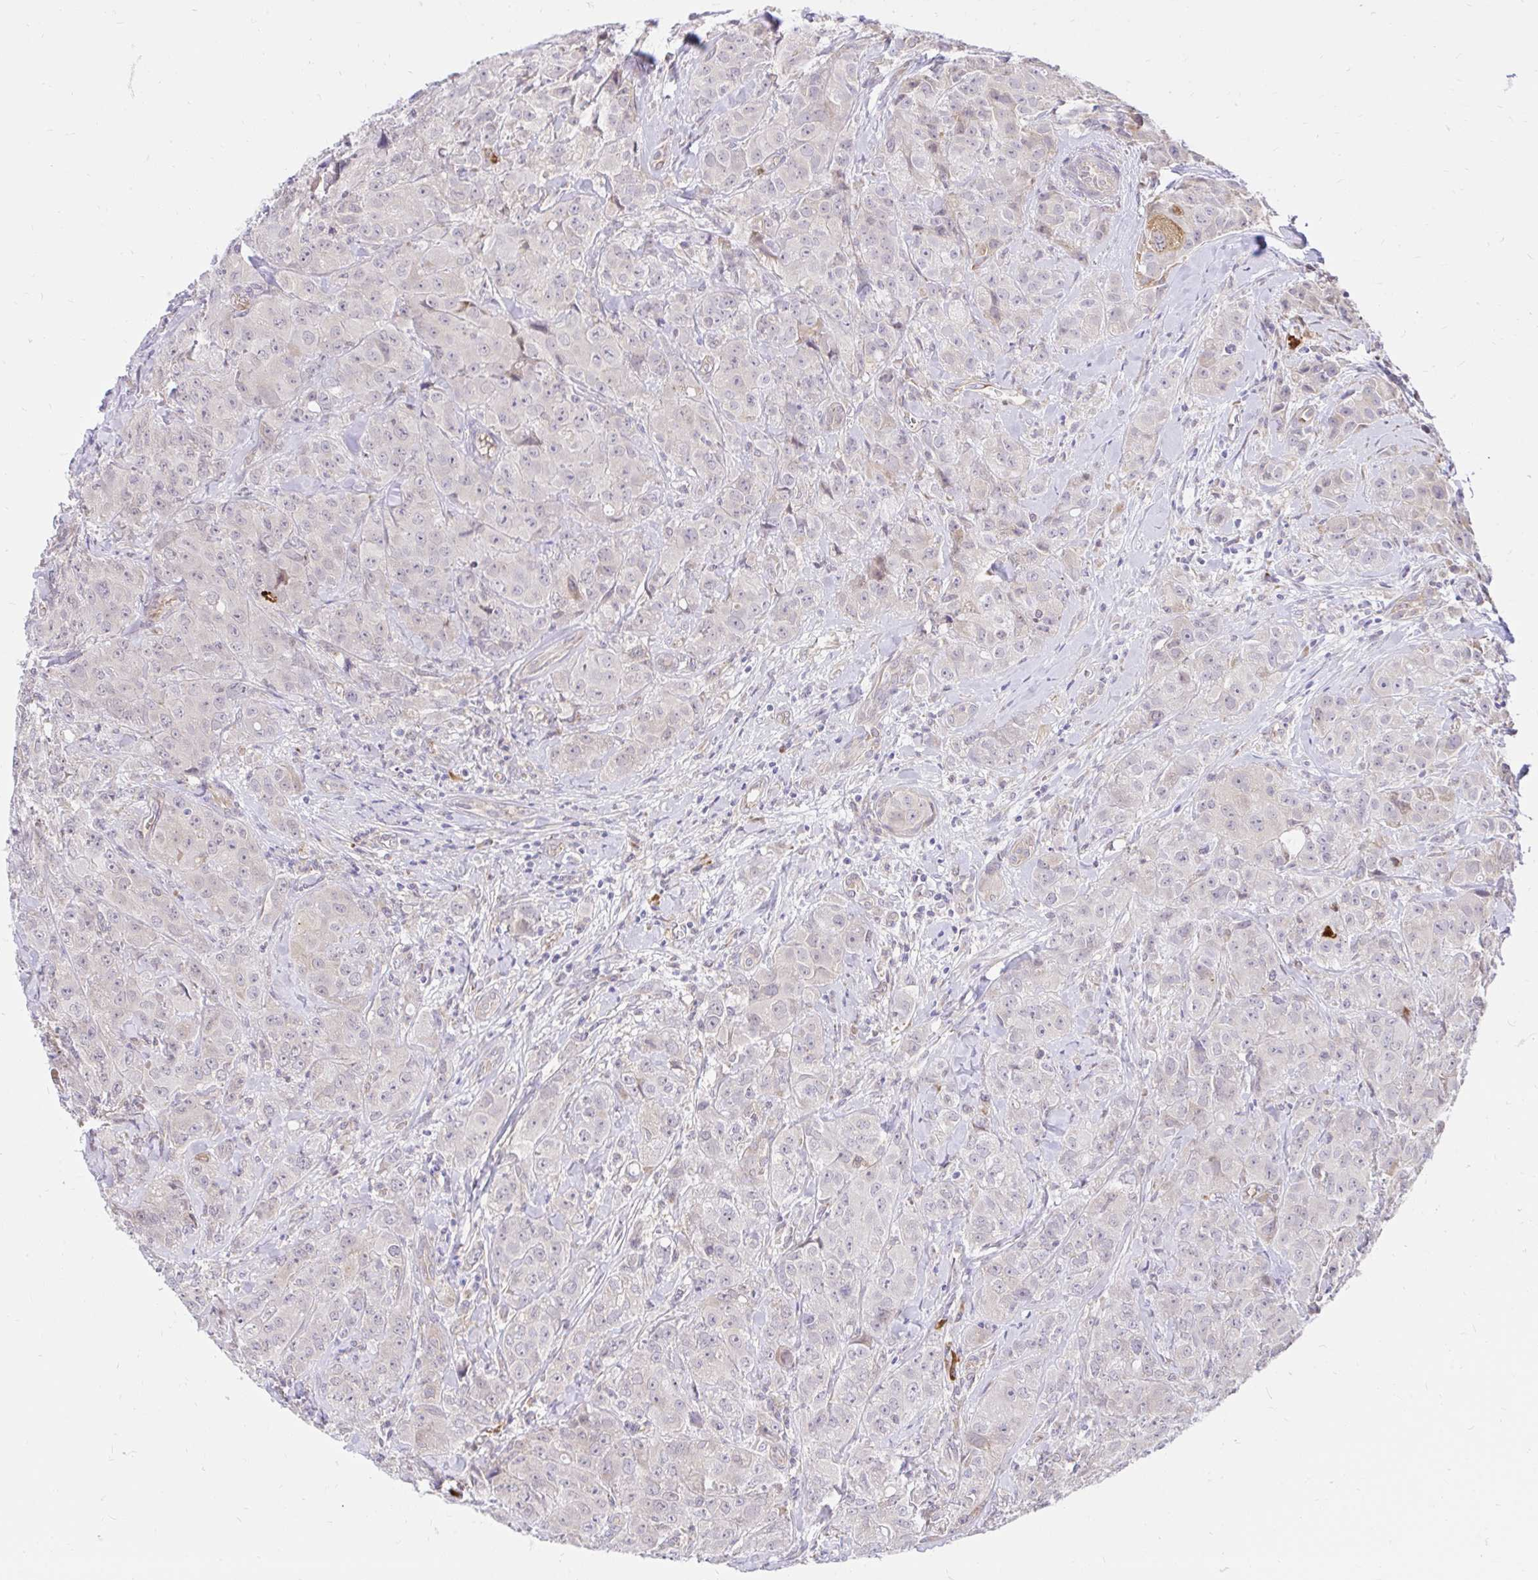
{"staining": {"intensity": "negative", "quantity": "none", "location": "none"}, "tissue": "breast cancer", "cell_type": "Tumor cells", "image_type": "cancer", "snomed": [{"axis": "morphology", "description": "Normal tissue, NOS"}, {"axis": "morphology", "description": "Duct carcinoma"}, {"axis": "topography", "description": "Breast"}], "caption": "Protein analysis of infiltrating ductal carcinoma (breast) displays no significant staining in tumor cells. Nuclei are stained in blue.", "gene": "NAALAD2", "patient": {"sex": "female", "age": 43}}